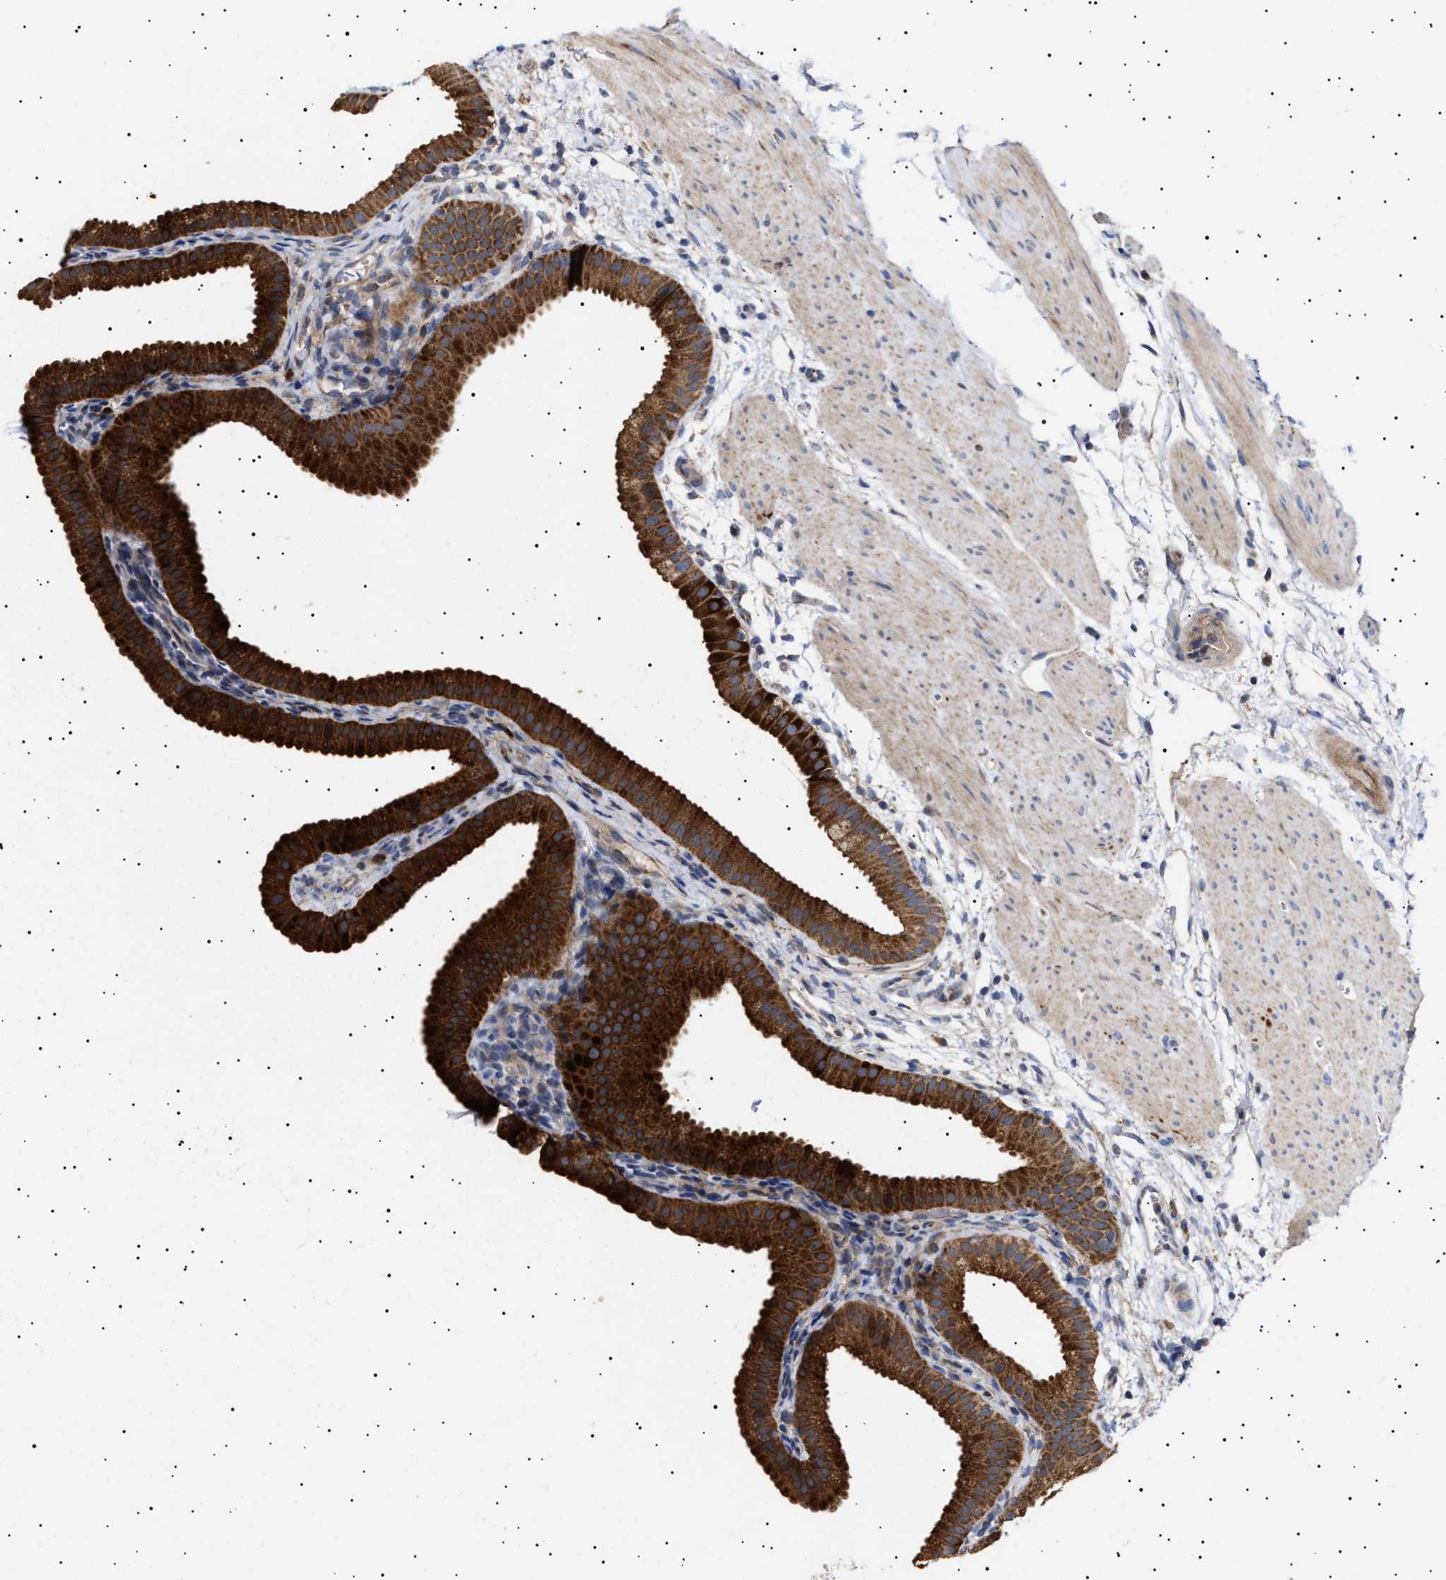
{"staining": {"intensity": "strong", "quantity": ">75%", "location": "cytoplasmic/membranous"}, "tissue": "gallbladder", "cell_type": "Glandular cells", "image_type": "normal", "snomed": [{"axis": "morphology", "description": "Normal tissue, NOS"}, {"axis": "topography", "description": "Gallbladder"}], "caption": "Brown immunohistochemical staining in normal gallbladder exhibits strong cytoplasmic/membranous staining in about >75% of glandular cells.", "gene": "MRPL10", "patient": {"sex": "female", "age": 64}}